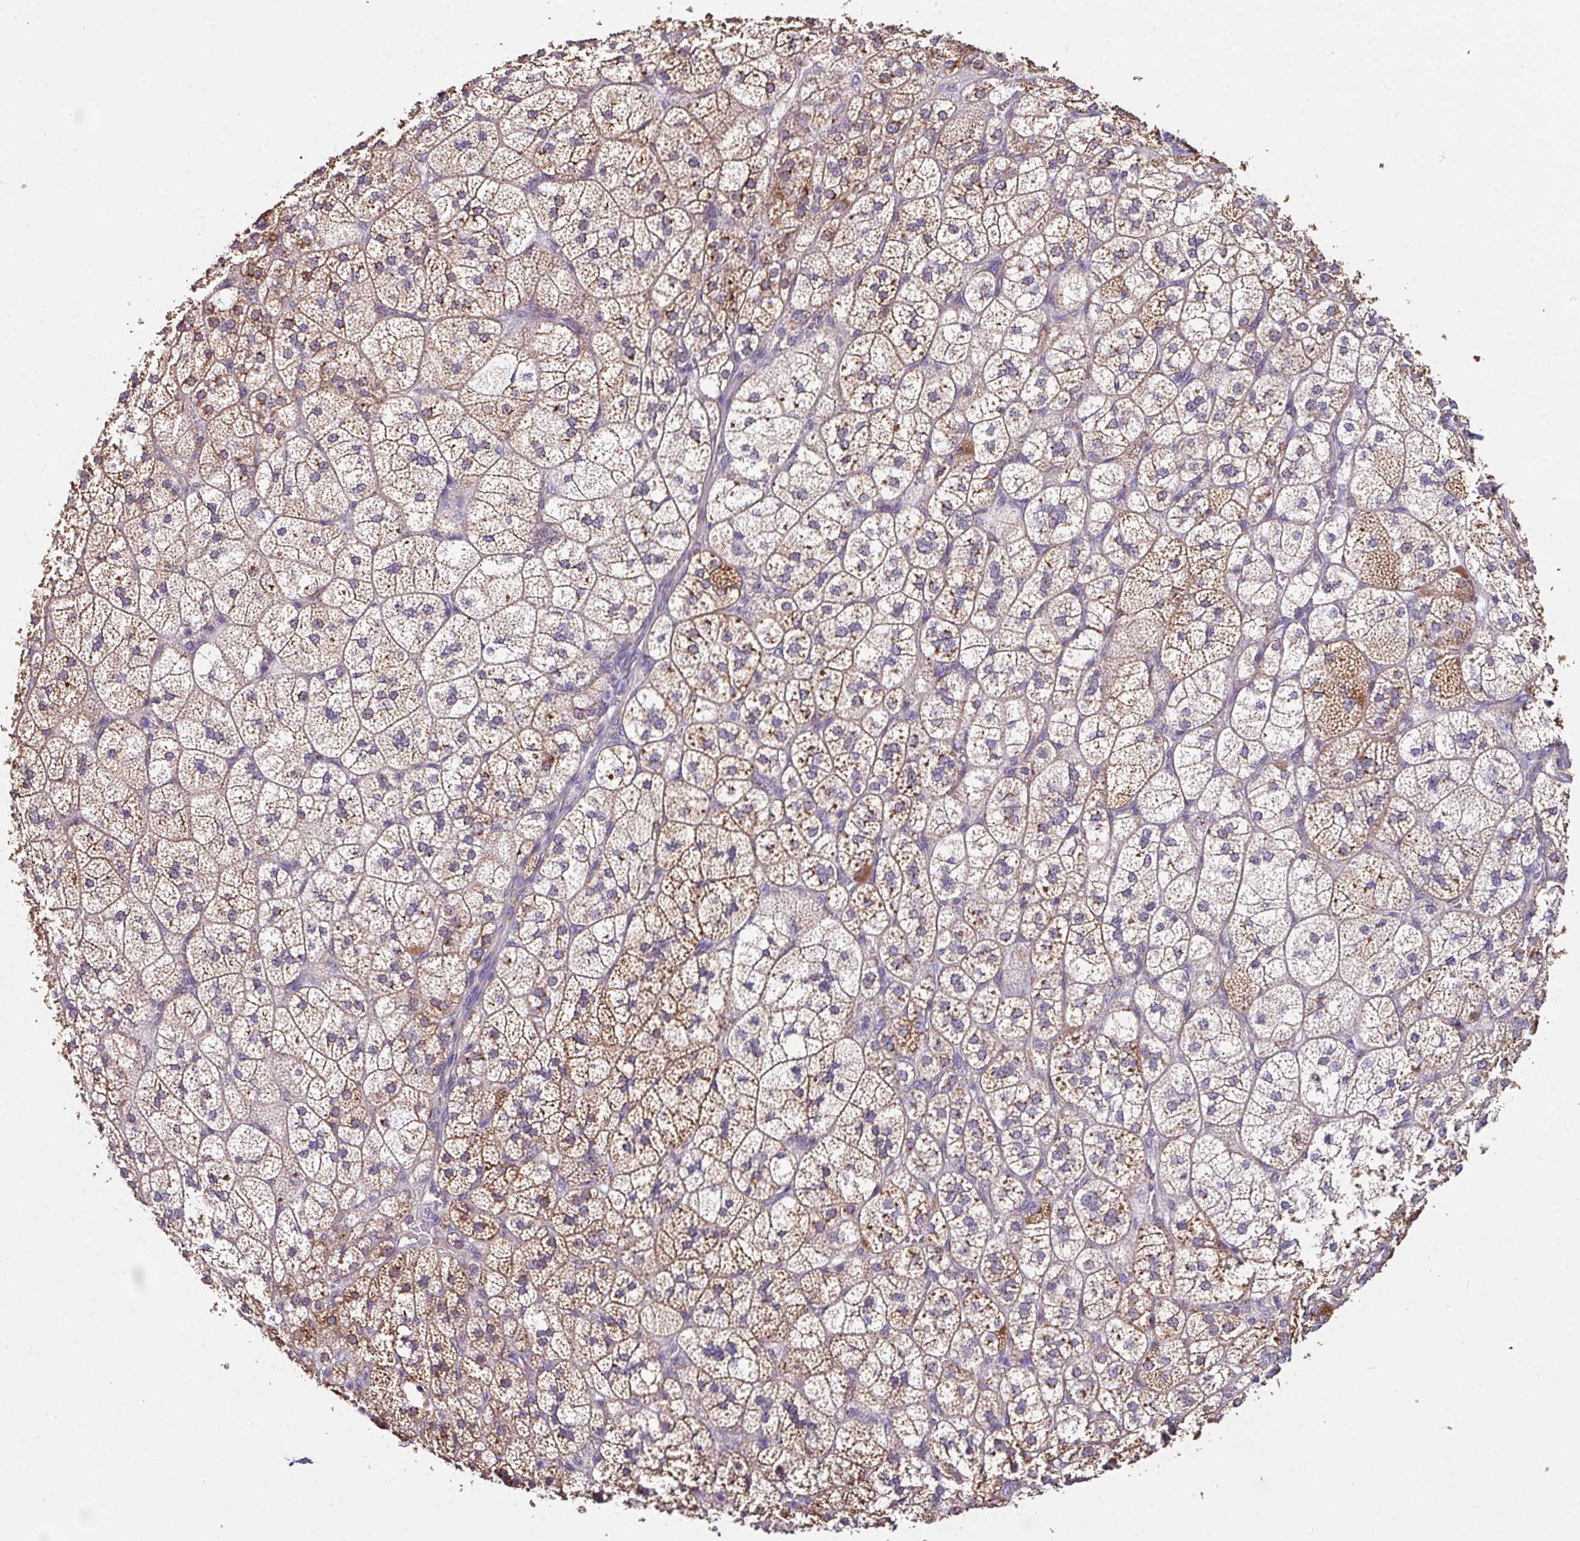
{"staining": {"intensity": "moderate", "quantity": ">75%", "location": "cytoplasmic/membranous"}, "tissue": "adrenal gland", "cell_type": "Glandular cells", "image_type": "normal", "snomed": [{"axis": "morphology", "description": "Normal tissue, NOS"}, {"axis": "topography", "description": "Adrenal gland"}], "caption": "This is a micrograph of IHC staining of unremarkable adrenal gland, which shows moderate expression in the cytoplasmic/membranous of glandular cells.", "gene": "CPD", "patient": {"sex": "female", "age": 60}}